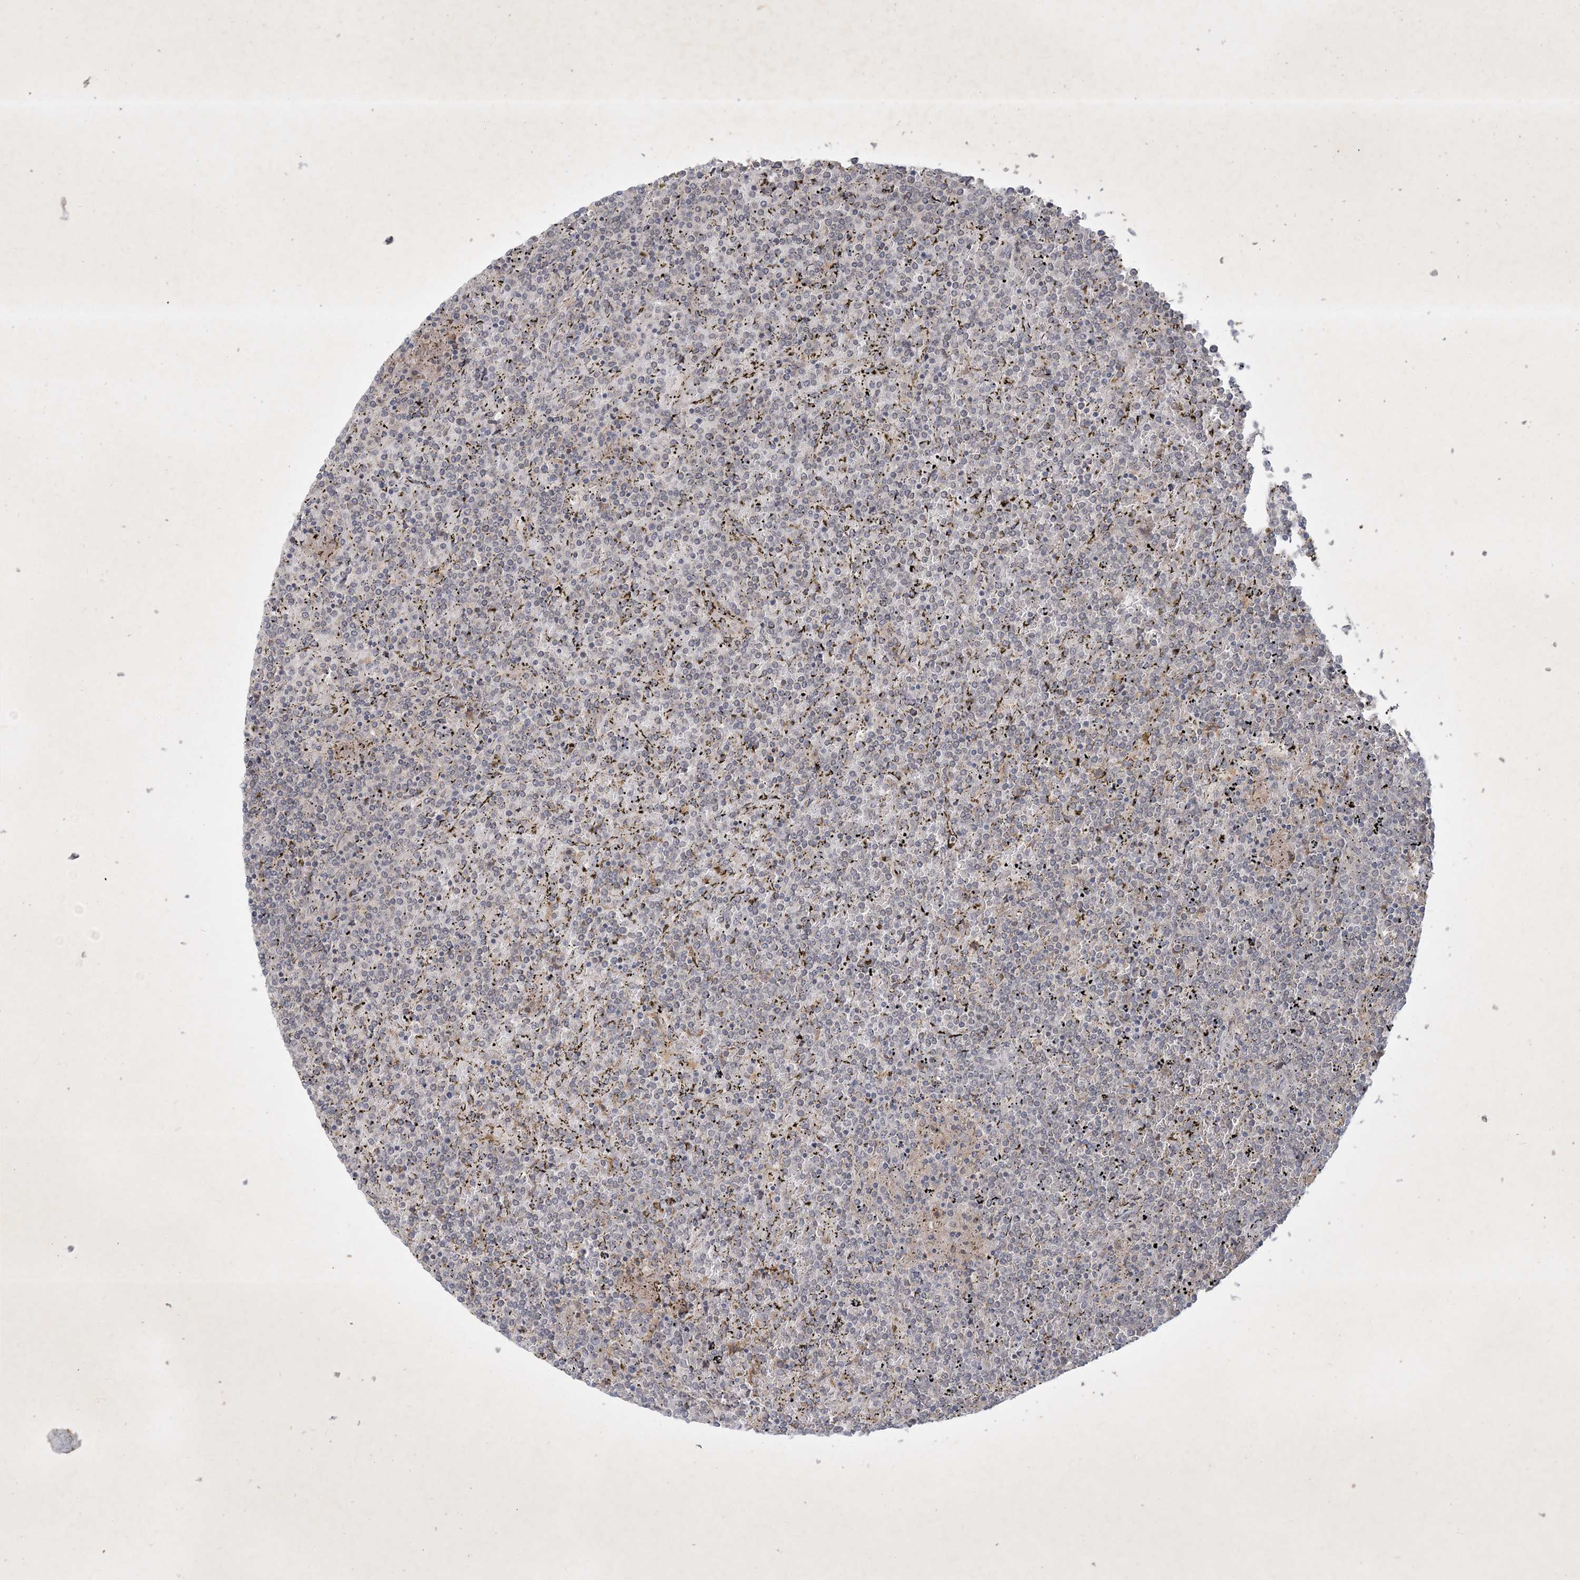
{"staining": {"intensity": "negative", "quantity": "none", "location": "none"}, "tissue": "lymphoma", "cell_type": "Tumor cells", "image_type": "cancer", "snomed": [{"axis": "morphology", "description": "Malignant lymphoma, non-Hodgkin's type, Low grade"}, {"axis": "topography", "description": "Spleen"}], "caption": "This is an IHC image of human lymphoma. There is no expression in tumor cells.", "gene": "BOD1", "patient": {"sex": "female", "age": 19}}